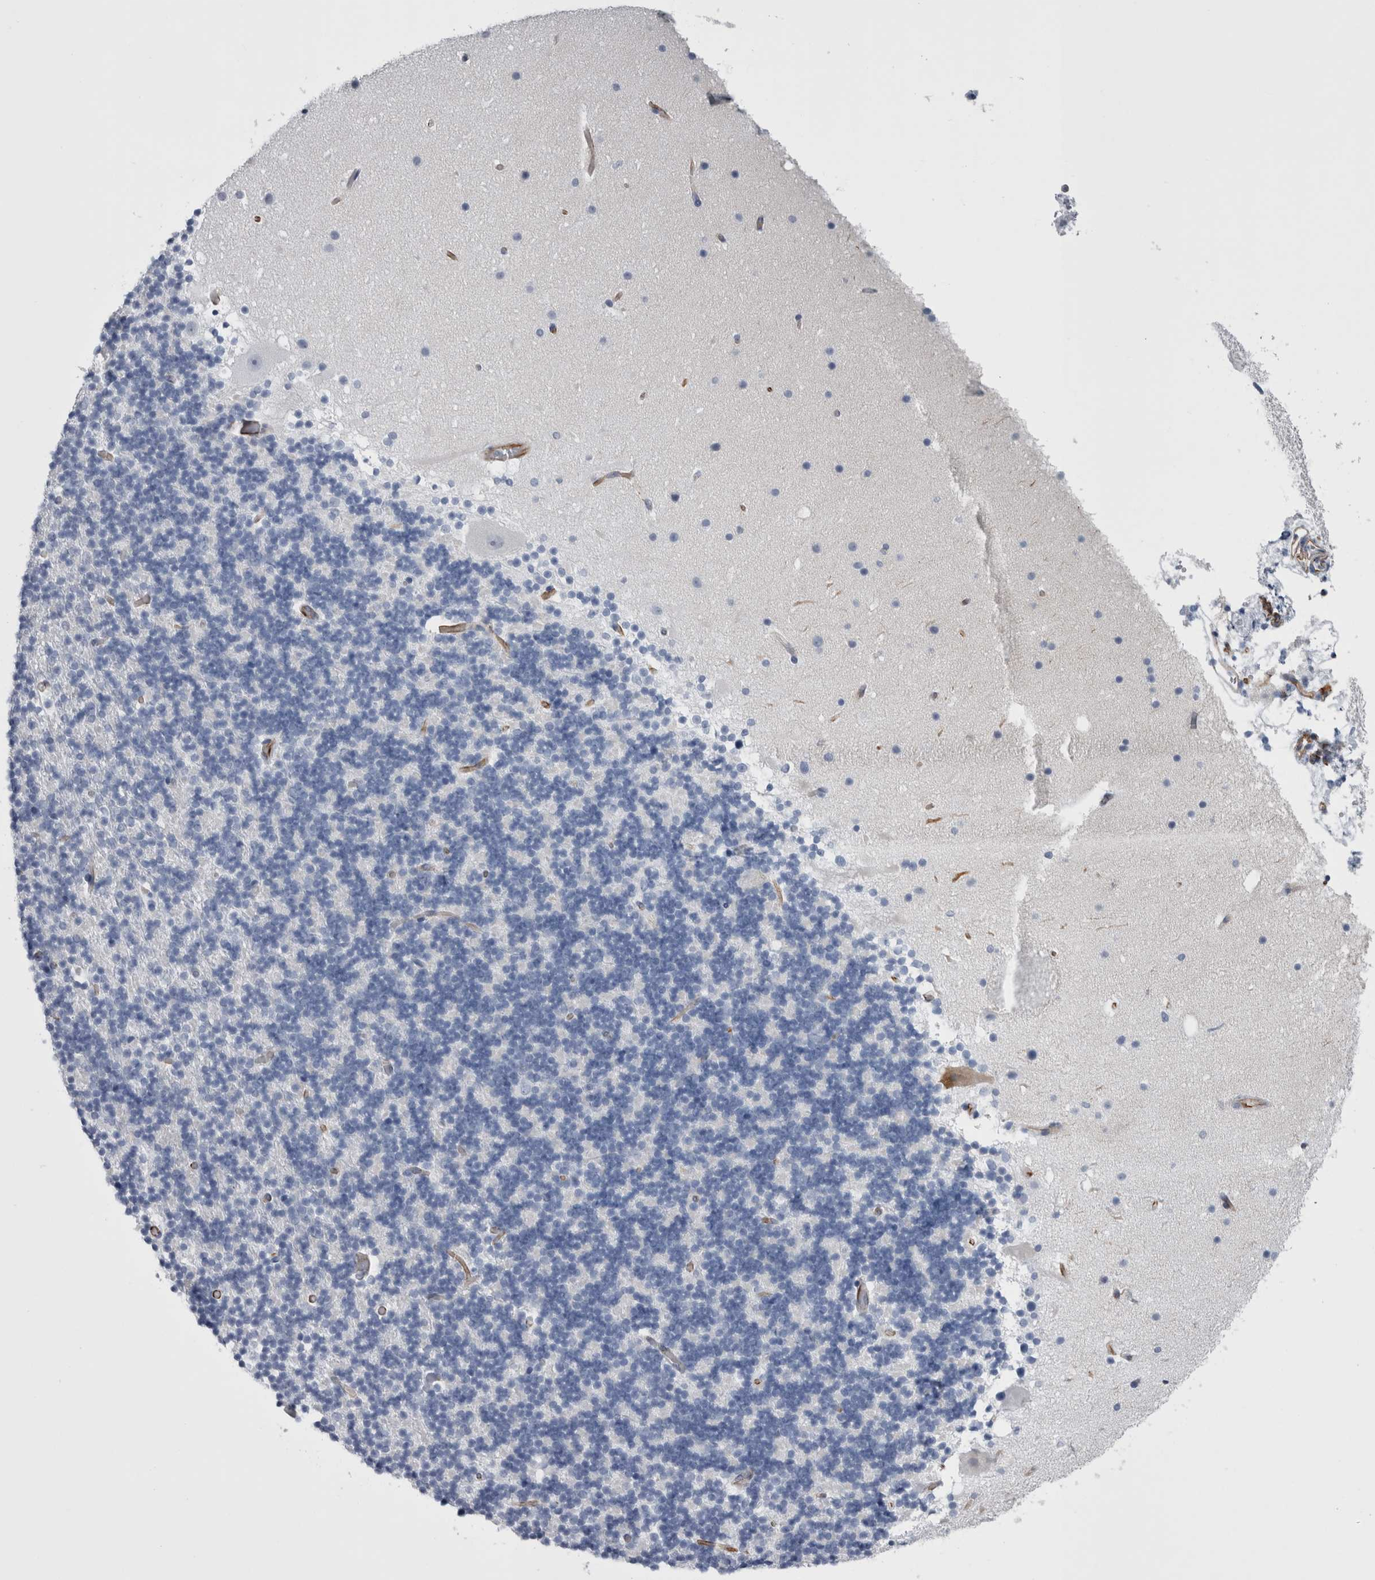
{"staining": {"intensity": "negative", "quantity": "none", "location": "none"}, "tissue": "cerebellum", "cell_type": "Cells in granular layer", "image_type": "normal", "snomed": [{"axis": "morphology", "description": "Normal tissue, NOS"}, {"axis": "topography", "description": "Cerebellum"}], "caption": "Image shows no significant protein positivity in cells in granular layer of normal cerebellum. The staining was performed using DAB to visualize the protein expression in brown, while the nuclei were stained in blue with hematoxylin (Magnification: 20x).", "gene": "VWDE", "patient": {"sex": "male", "age": 57}}